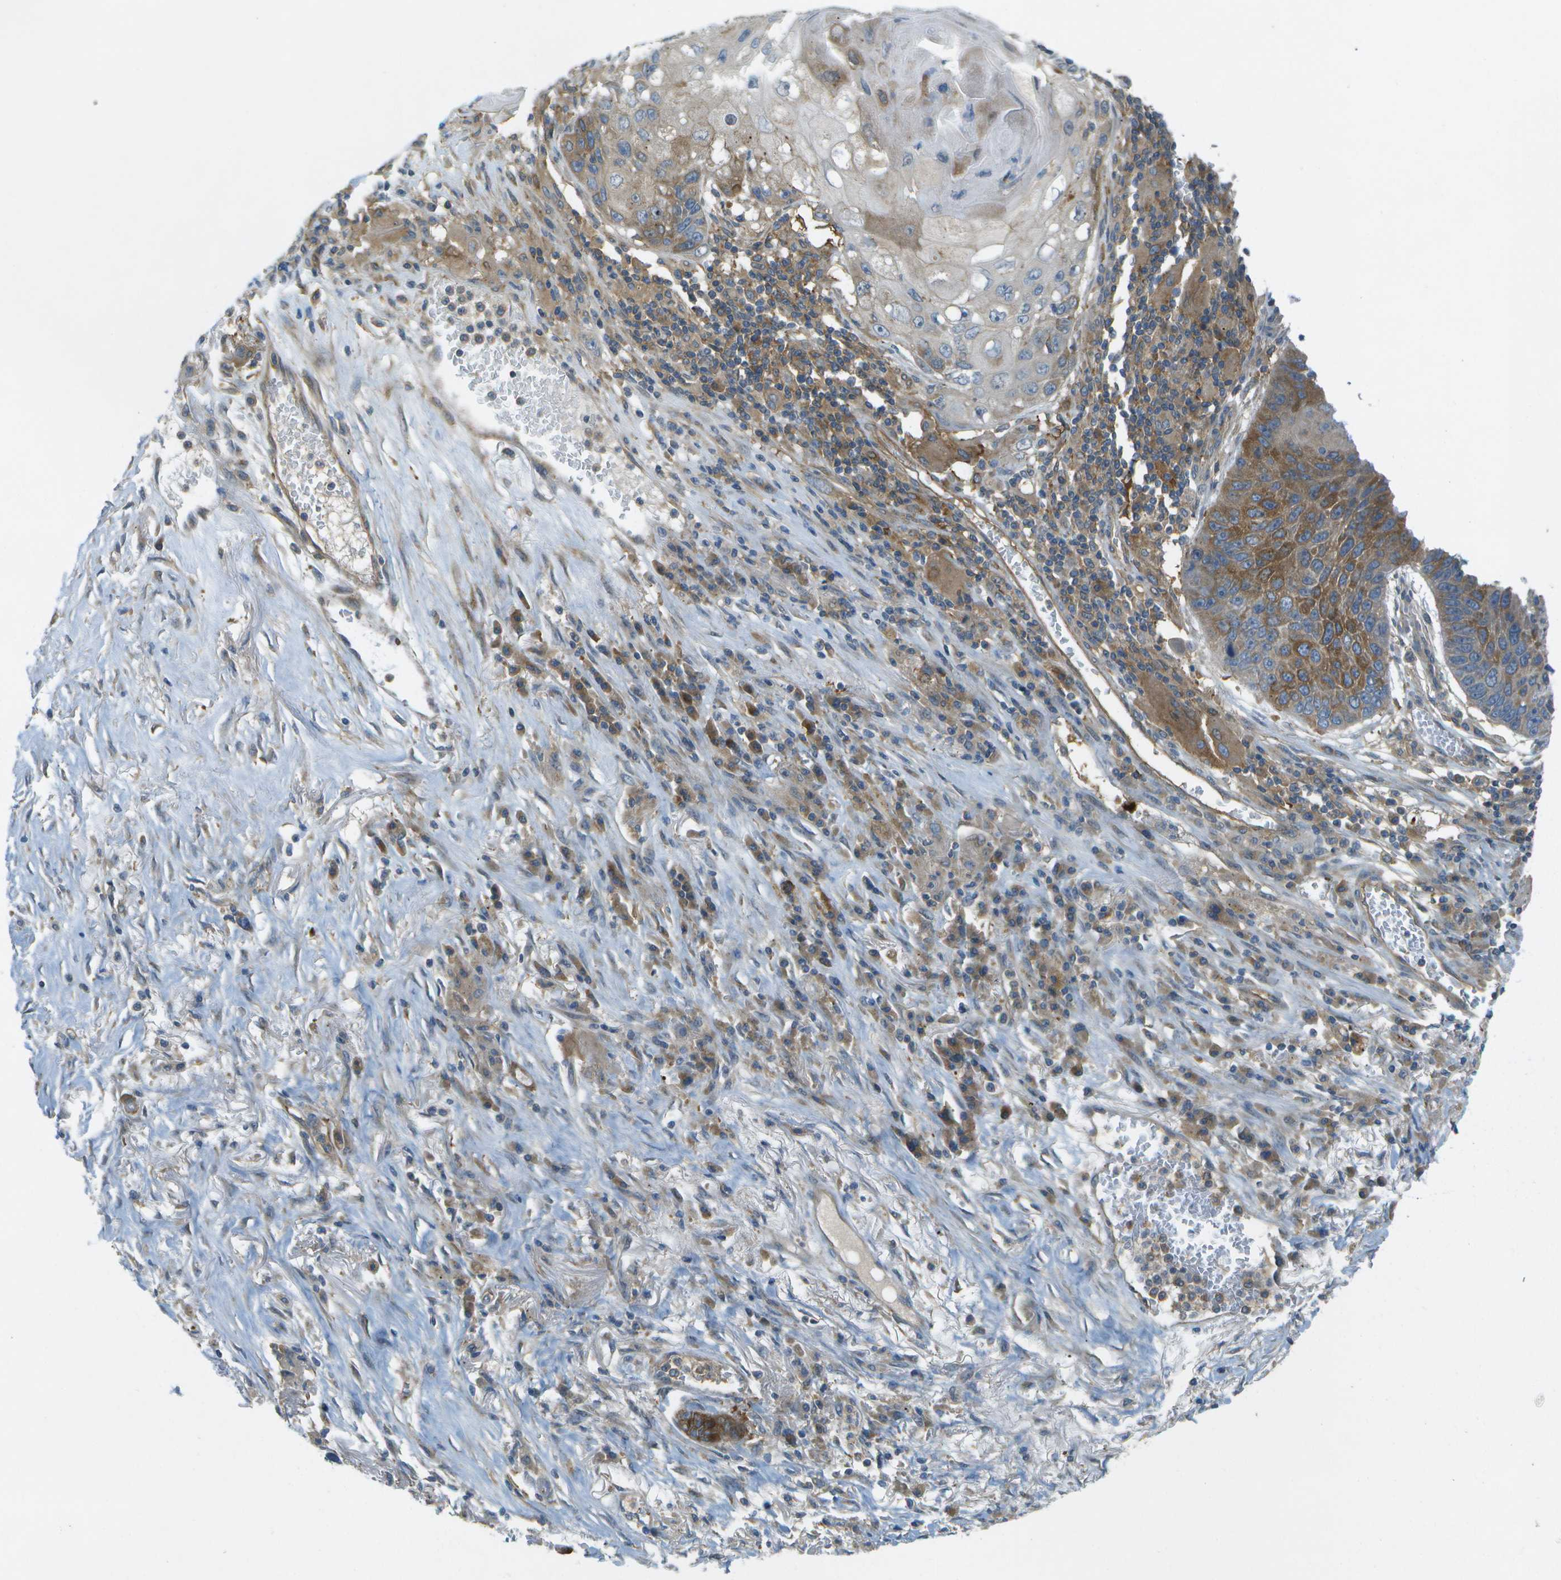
{"staining": {"intensity": "strong", "quantity": "<25%", "location": "cytoplasmic/membranous"}, "tissue": "lung cancer", "cell_type": "Tumor cells", "image_type": "cancer", "snomed": [{"axis": "morphology", "description": "Squamous cell carcinoma, NOS"}, {"axis": "topography", "description": "Lung"}], "caption": "A brown stain highlights strong cytoplasmic/membranous positivity of a protein in lung cancer (squamous cell carcinoma) tumor cells.", "gene": "WNK2", "patient": {"sex": "male", "age": 61}}